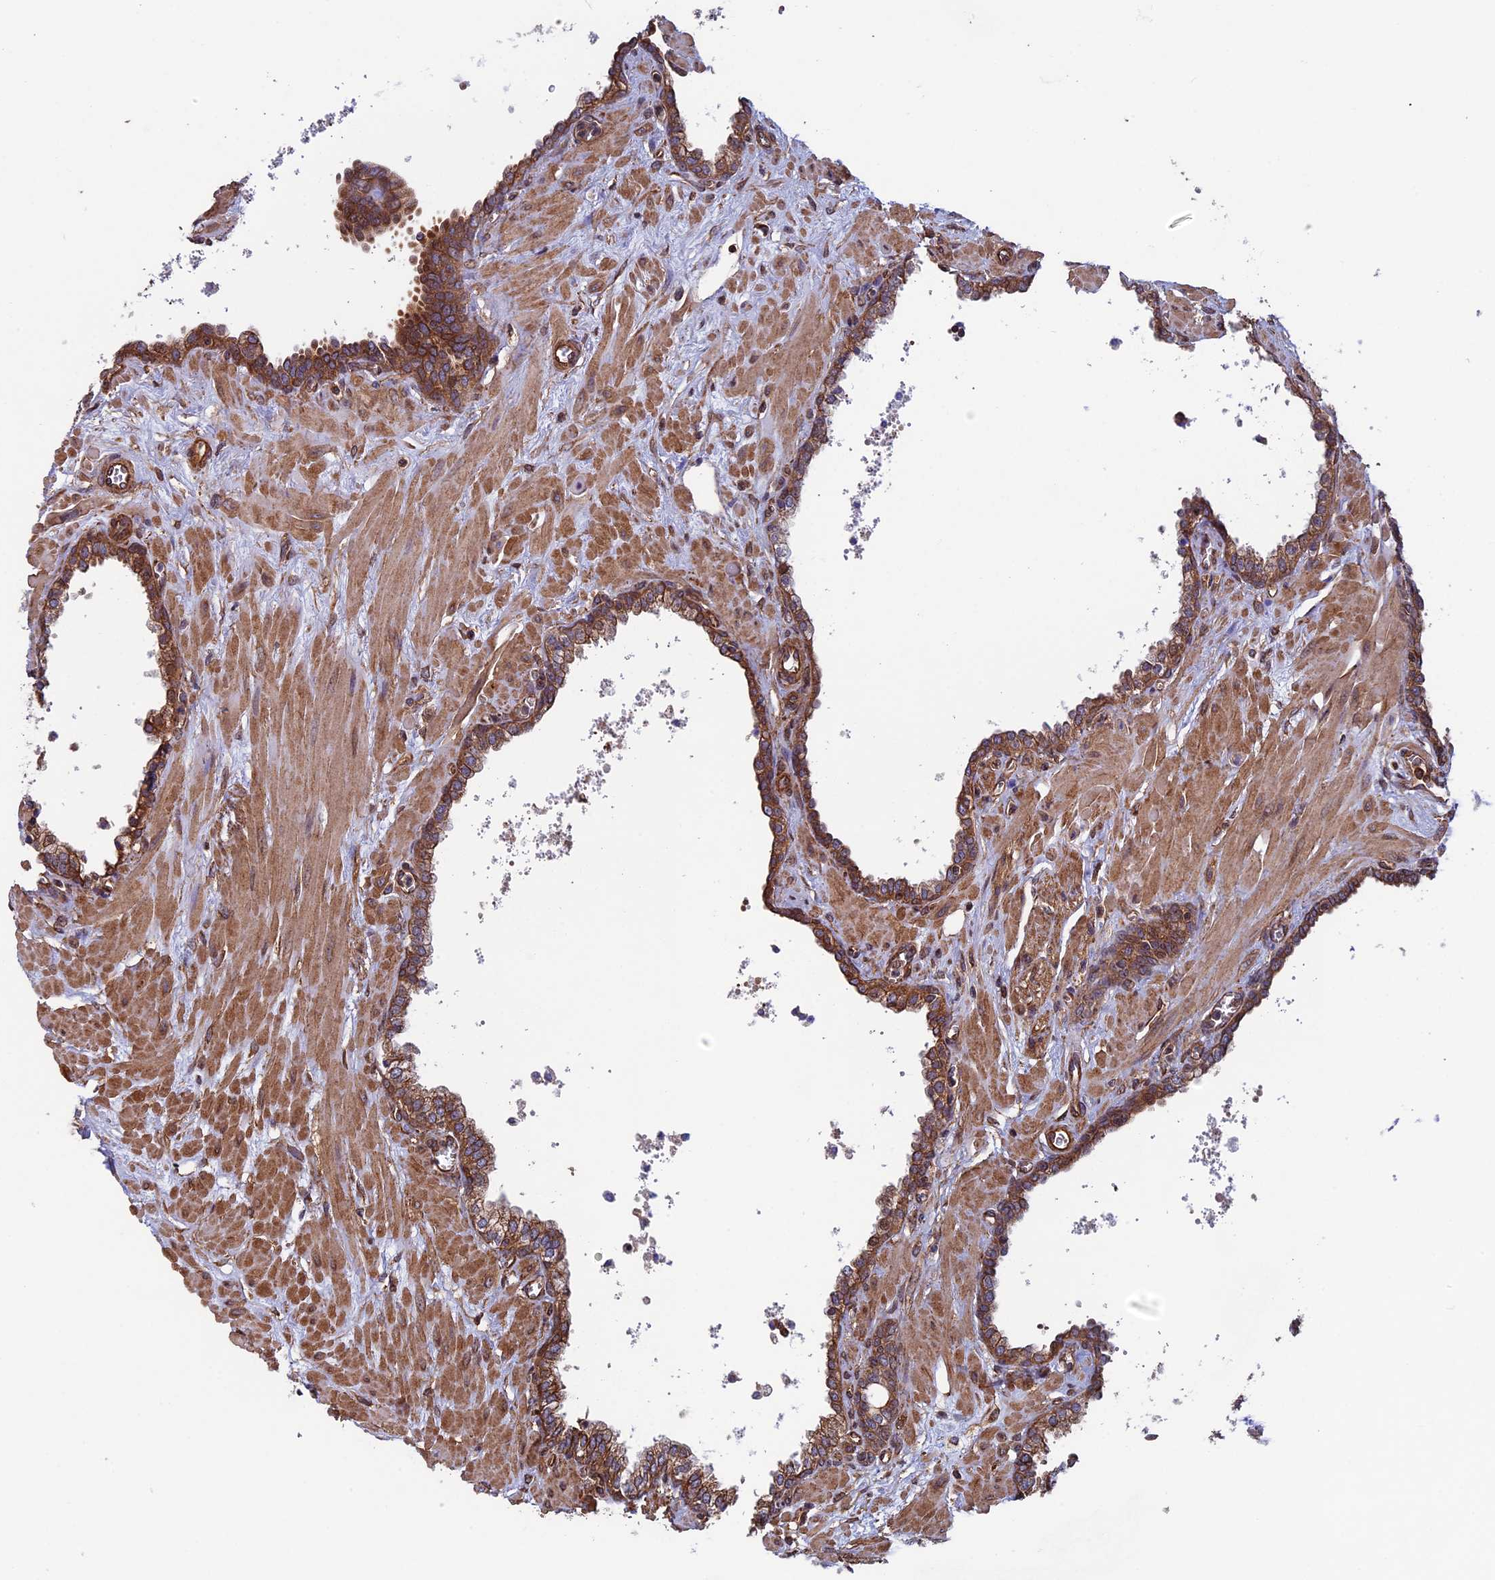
{"staining": {"intensity": "strong", "quantity": ">75%", "location": "cytoplasmic/membranous"}, "tissue": "prostate", "cell_type": "Glandular cells", "image_type": "normal", "snomed": [{"axis": "morphology", "description": "Normal tissue, NOS"}, {"axis": "topography", "description": "Prostate"}], "caption": "This is a histology image of IHC staining of unremarkable prostate, which shows strong expression in the cytoplasmic/membranous of glandular cells.", "gene": "CCDC8", "patient": {"sex": "male", "age": 60}}